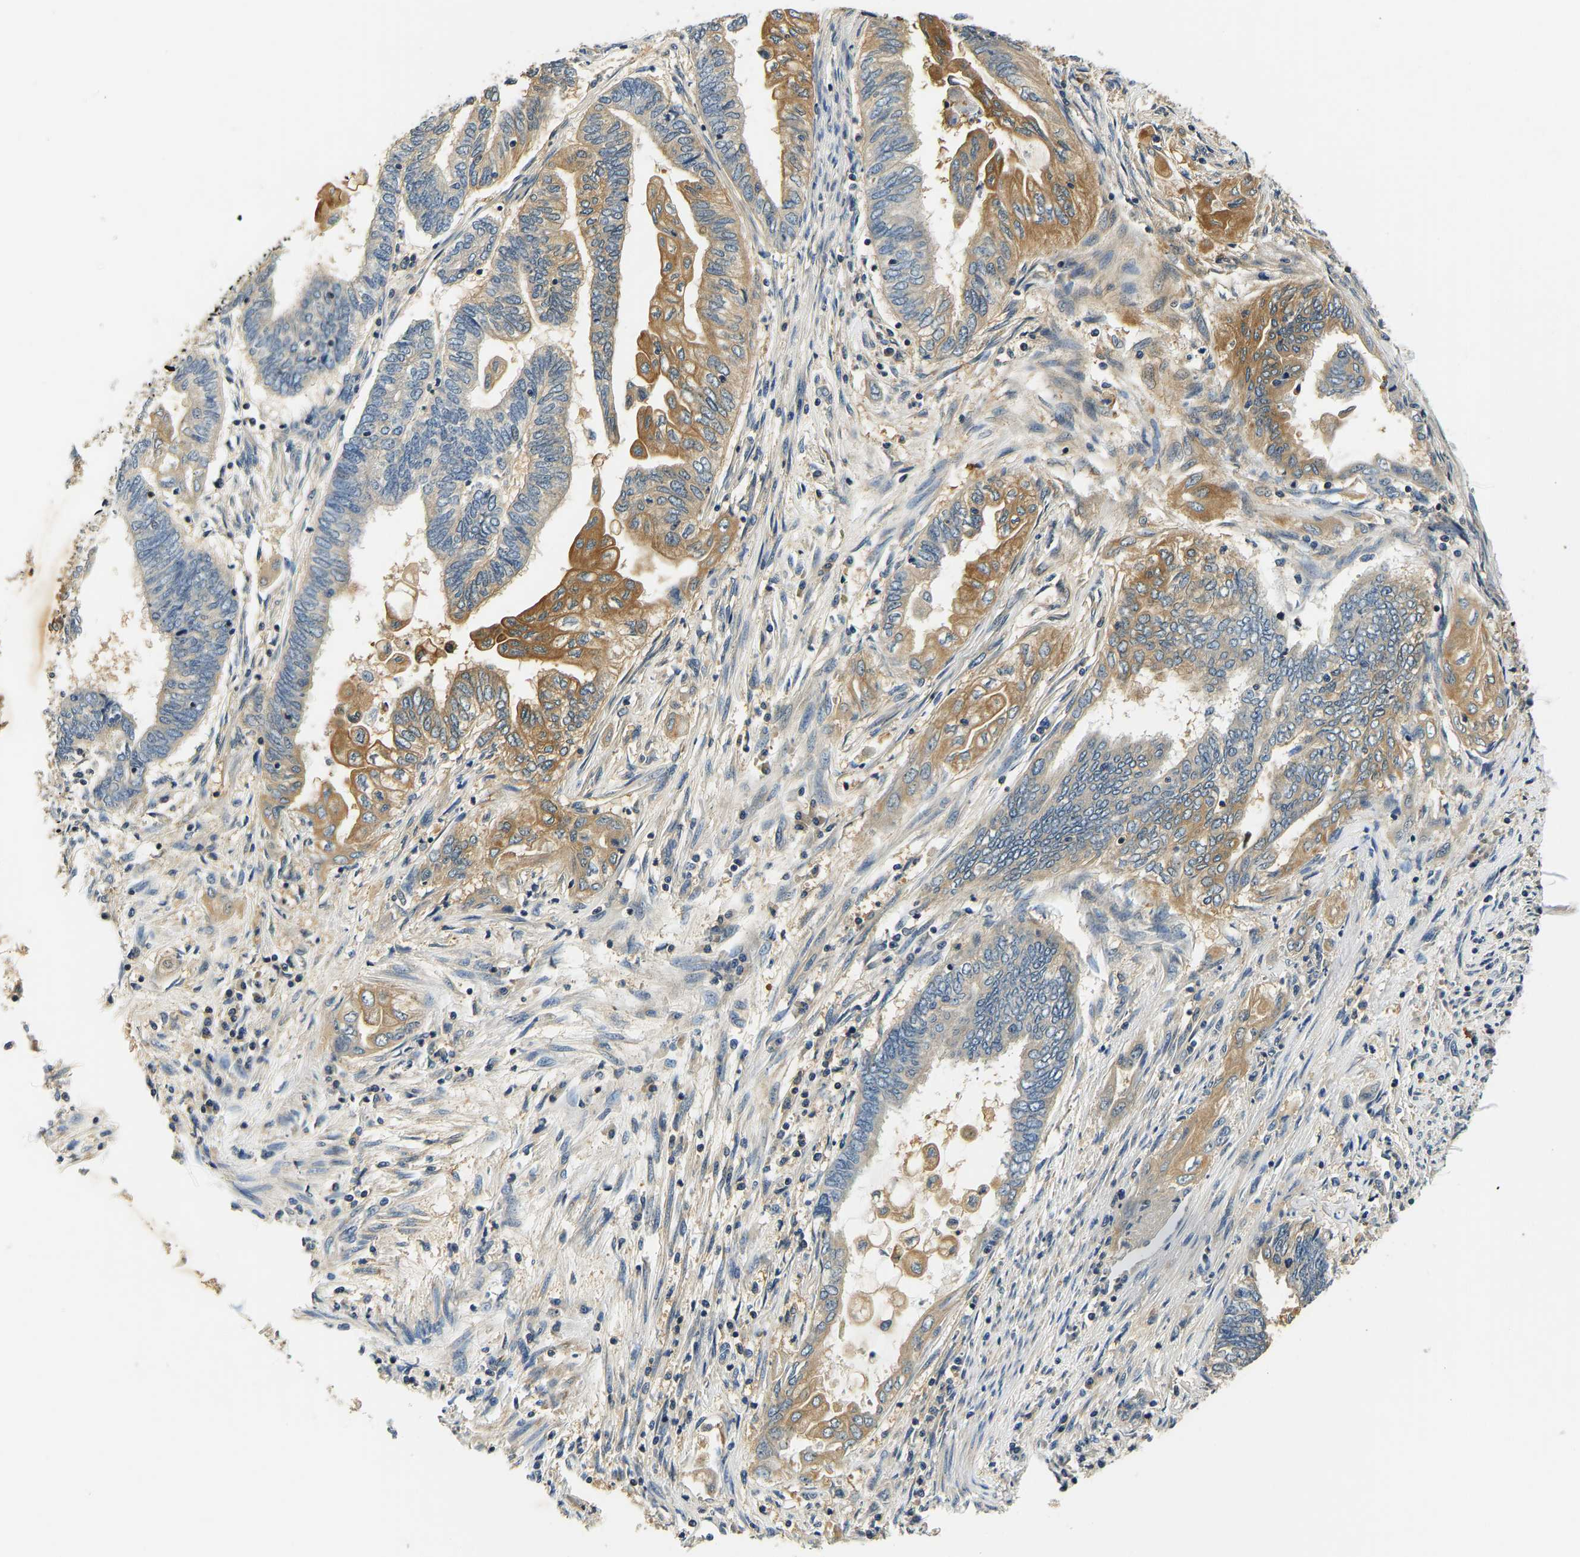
{"staining": {"intensity": "moderate", "quantity": "25%-75%", "location": "cytoplasmic/membranous"}, "tissue": "endometrial cancer", "cell_type": "Tumor cells", "image_type": "cancer", "snomed": [{"axis": "morphology", "description": "Adenocarcinoma, NOS"}, {"axis": "topography", "description": "Uterus"}, {"axis": "topography", "description": "Endometrium"}], "caption": "IHC micrograph of endometrial adenocarcinoma stained for a protein (brown), which reveals medium levels of moderate cytoplasmic/membranous positivity in approximately 25%-75% of tumor cells.", "gene": "RESF1", "patient": {"sex": "female", "age": 70}}